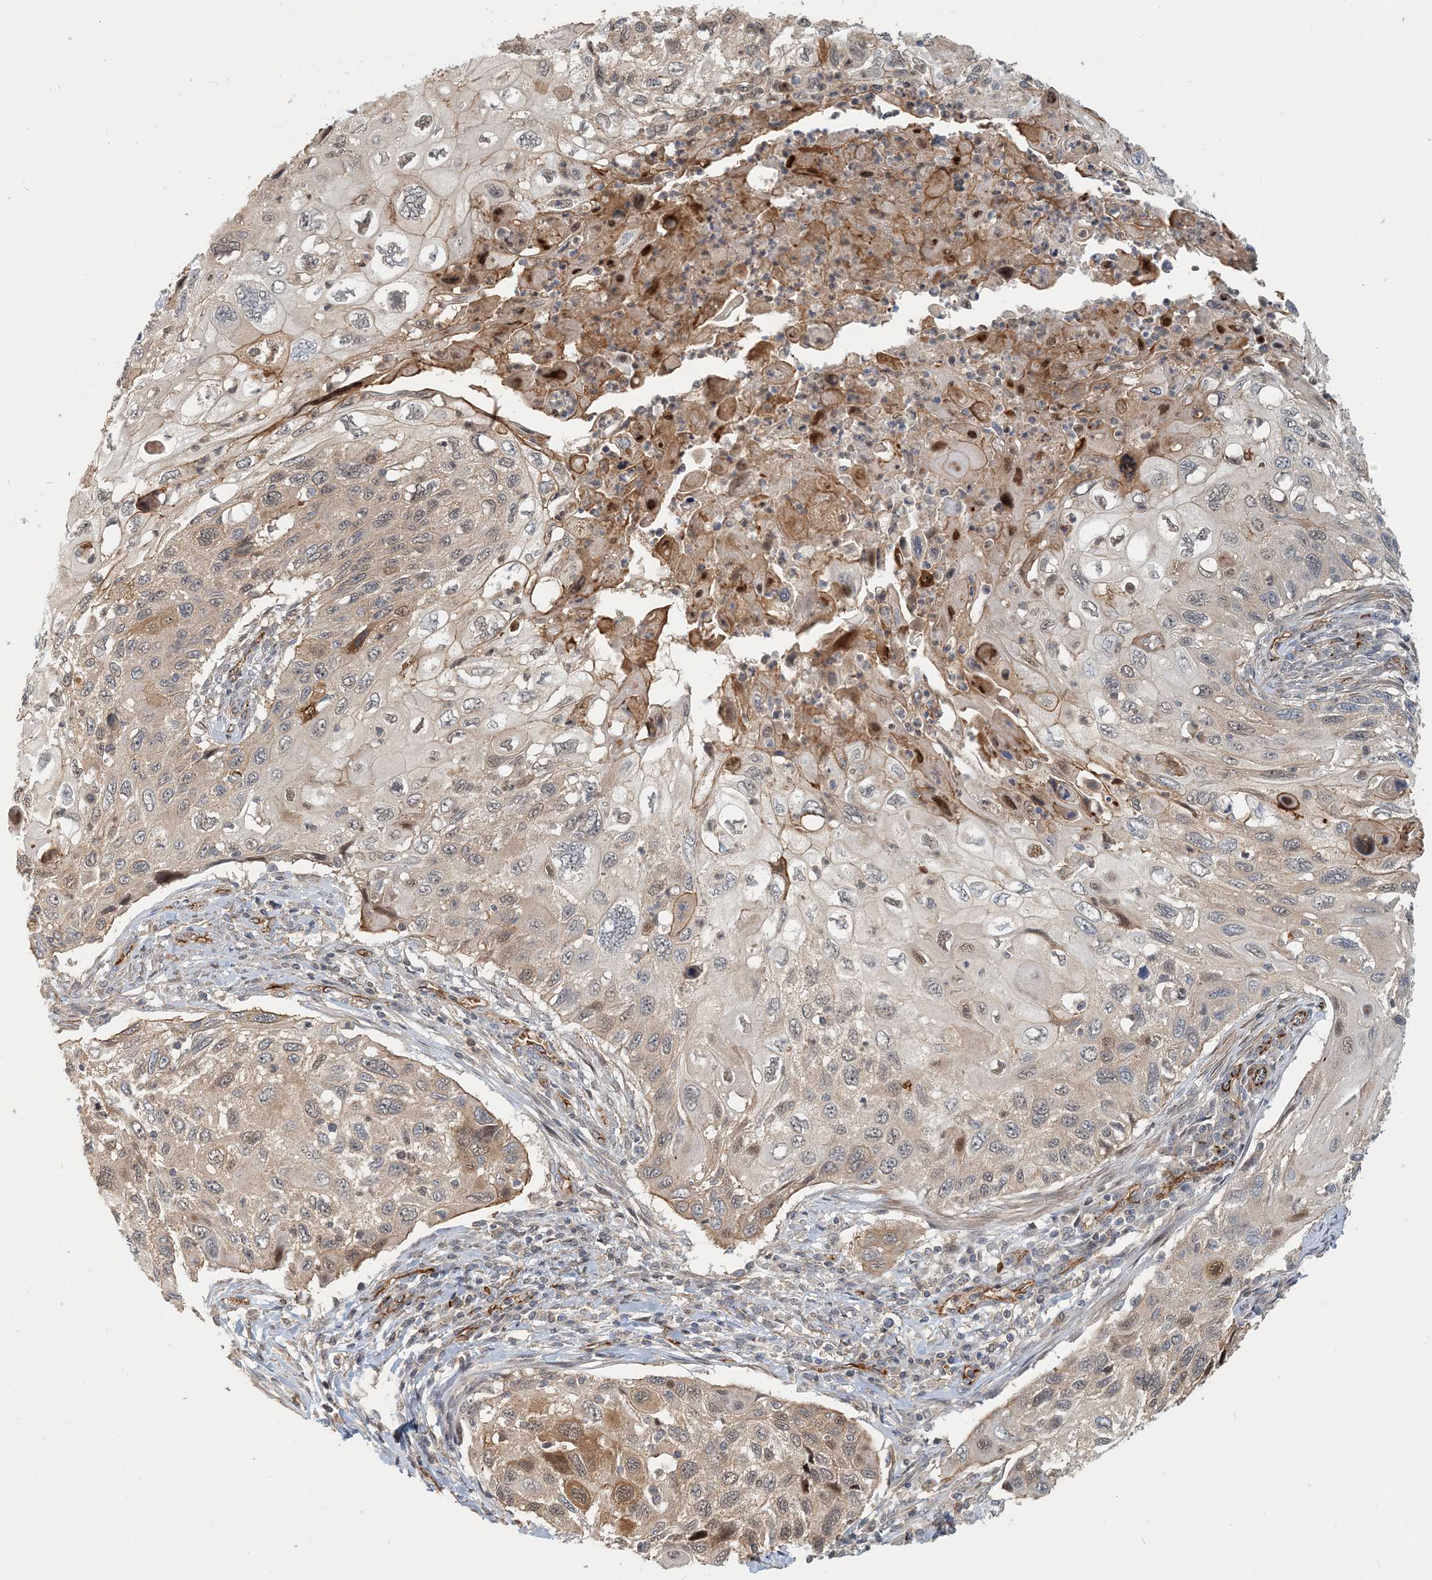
{"staining": {"intensity": "moderate", "quantity": "<25%", "location": "nuclear"}, "tissue": "cervical cancer", "cell_type": "Tumor cells", "image_type": "cancer", "snomed": [{"axis": "morphology", "description": "Squamous cell carcinoma, NOS"}, {"axis": "topography", "description": "Cervix"}], "caption": "IHC (DAB (3,3'-diaminobenzidine)) staining of cervical cancer (squamous cell carcinoma) demonstrates moderate nuclear protein staining in approximately <25% of tumor cells. The staining is performed using DAB brown chromogen to label protein expression. The nuclei are counter-stained blue using hematoxylin.", "gene": "MAPKBP1", "patient": {"sex": "female", "age": 70}}